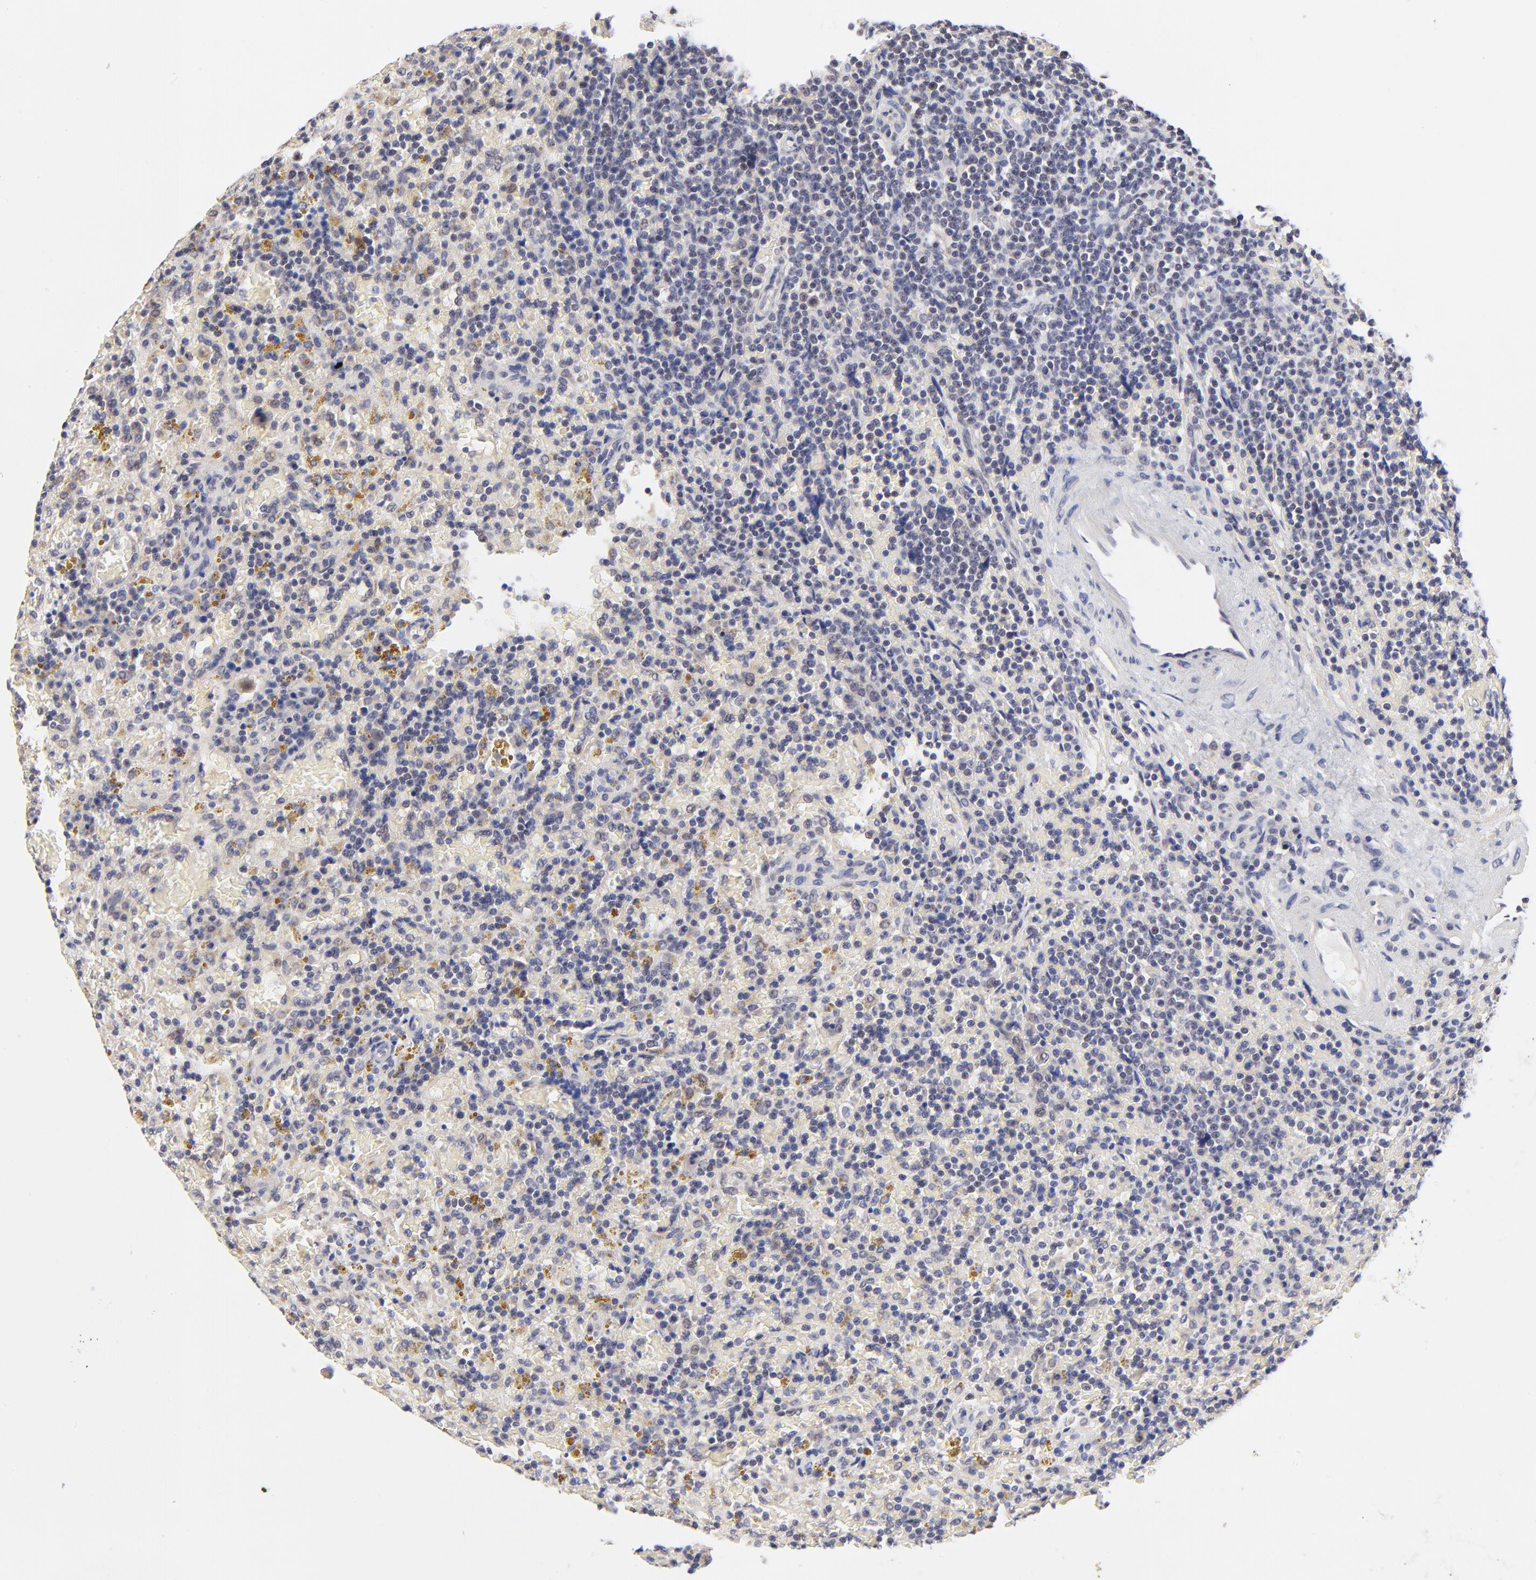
{"staining": {"intensity": "negative", "quantity": "none", "location": "none"}, "tissue": "lymphoma", "cell_type": "Tumor cells", "image_type": "cancer", "snomed": [{"axis": "morphology", "description": "Malignant lymphoma, non-Hodgkin's type, Low grade"}, {"axis": "topography", "description": "Spleen"}], "caption": "The IHC image has no significant positivity in tumor cells of lymphoma tissue.", "gene": "FBXO8", "patient": {"sex": "female", "age": 65}}